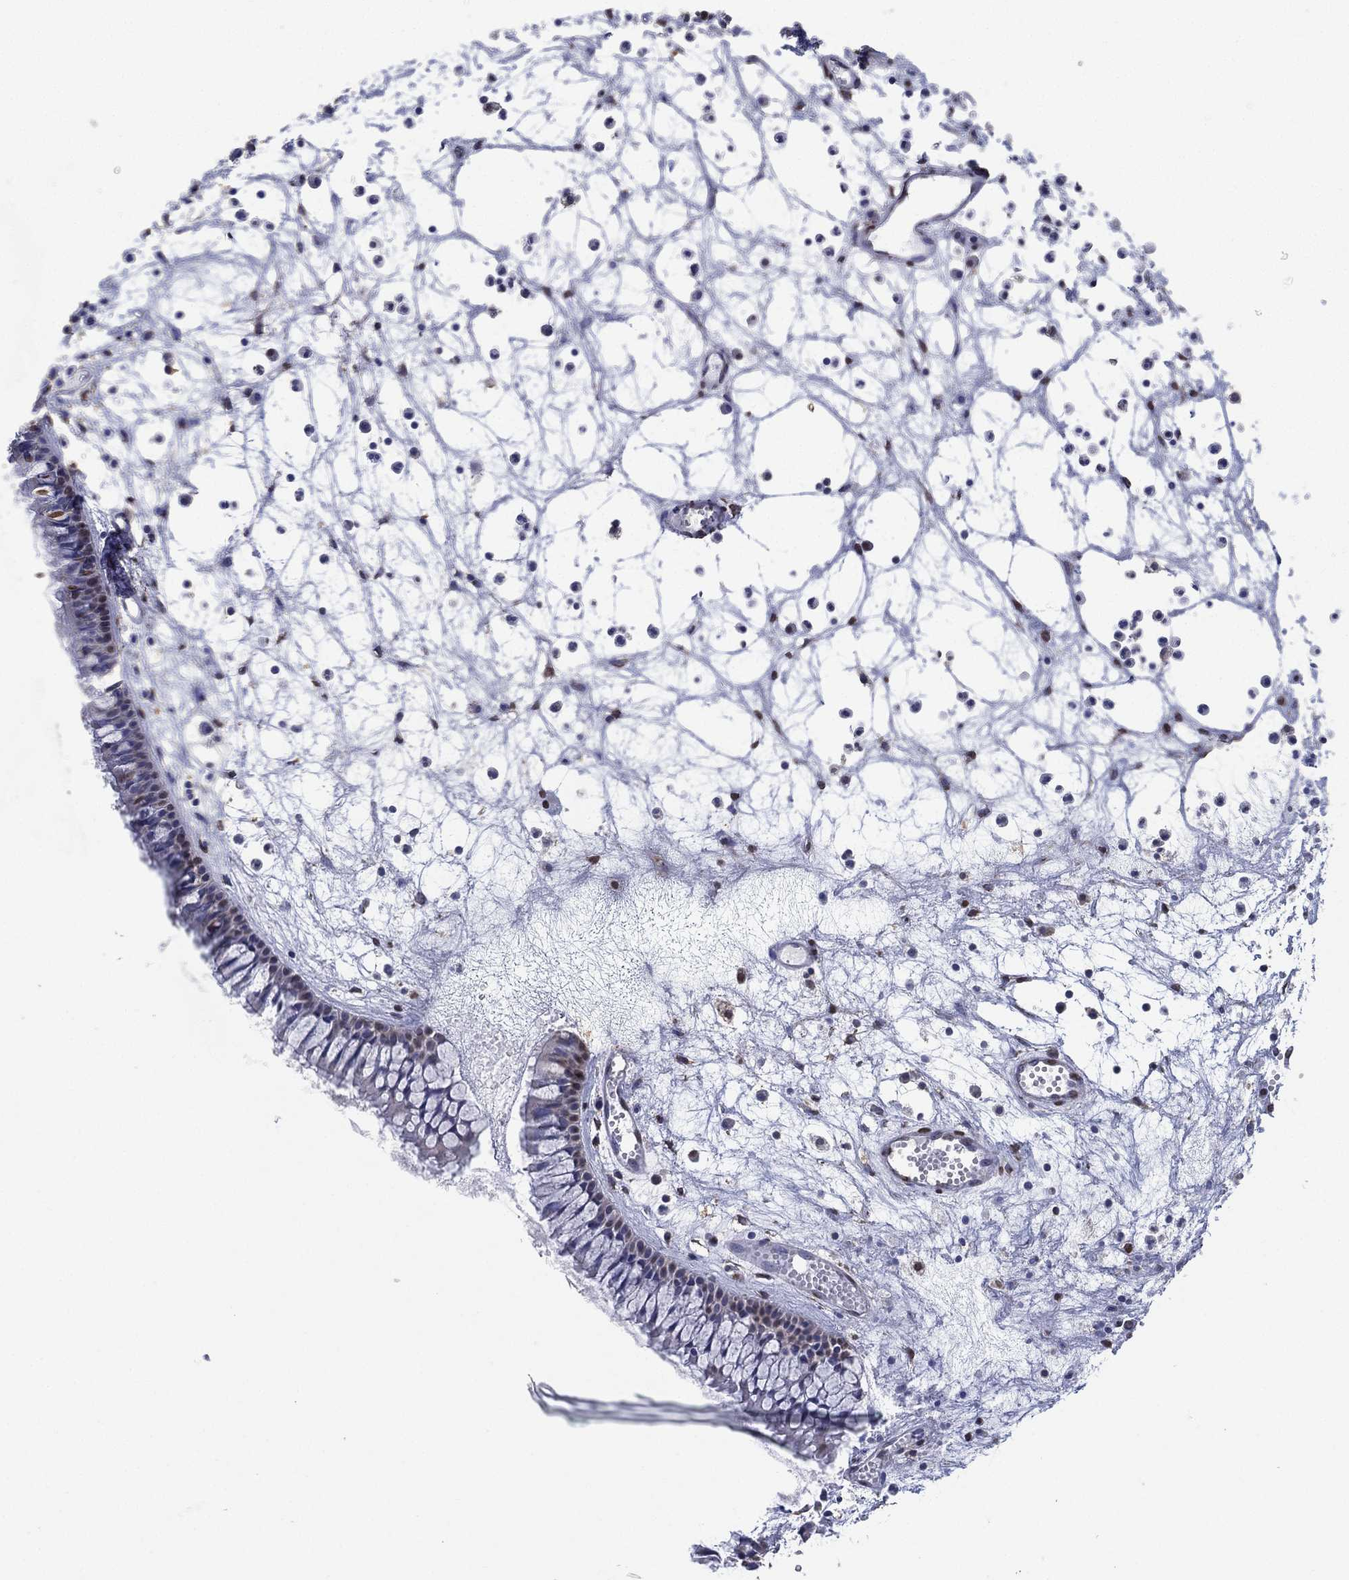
{"staining": {"intensity": "weak", "quantity": "<25%", "location": "nuclear"}, "tissue": "nasopharynx", "cell_type": "Respiratory epithelial cells", "image_type": "normal", "snomed": [{"axis": "morphology", "description": "Normal tissue, NOS"}, {"axis": "topography", "description": "Nasopharynx"}], "caption": "Immunohistochemistry micrograph of benign nasopharynx: human nasopharynx stained with DAB exhibits no significant protein staining in respiratory epithelial cells.", "gene": "ALDH7A1", "patient": {"sex": "female", "age": 47}}